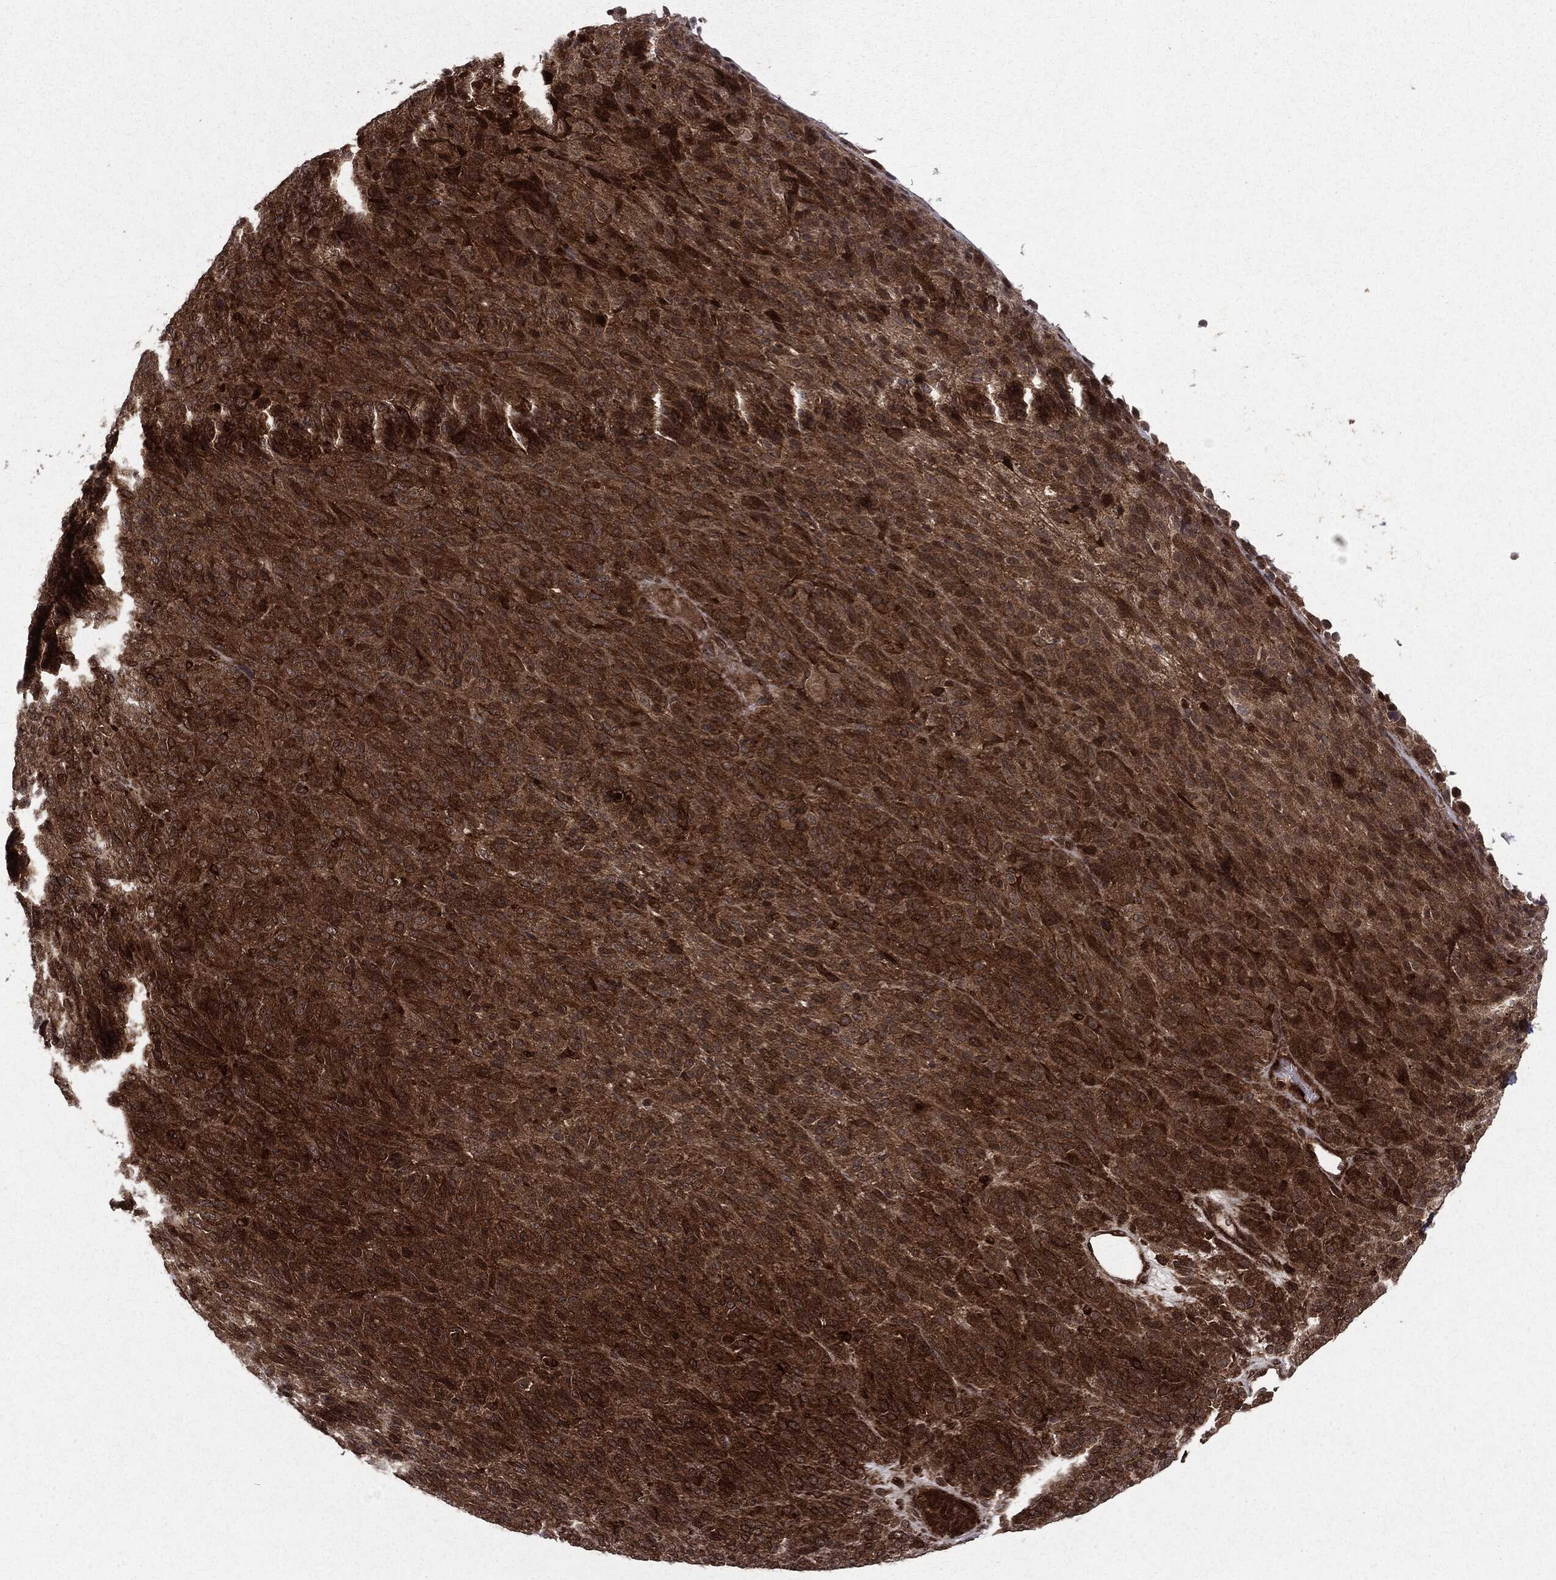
{"staining": {"intensity": "strong", "quantity": ">75%", "location": "cytoplasmic/membranous"}, "tissue": "melanoma", "cell_type": "Tumor cells", "image_type": "cancer", "snomed": [{"axis": "morphology", "description": "Malignant melanoma, Metastatic site"}, {"axis": "topography", "description": "Brain"}], "caption": "An IHC histopathology image of tumor tissue is shown. Protein staining in brown highlights strong cytoplasmic/membranous positivity in melanoma within tumor cells.", "gene": "OTUB1", "patient": {"sex": "female", "age": 56}}